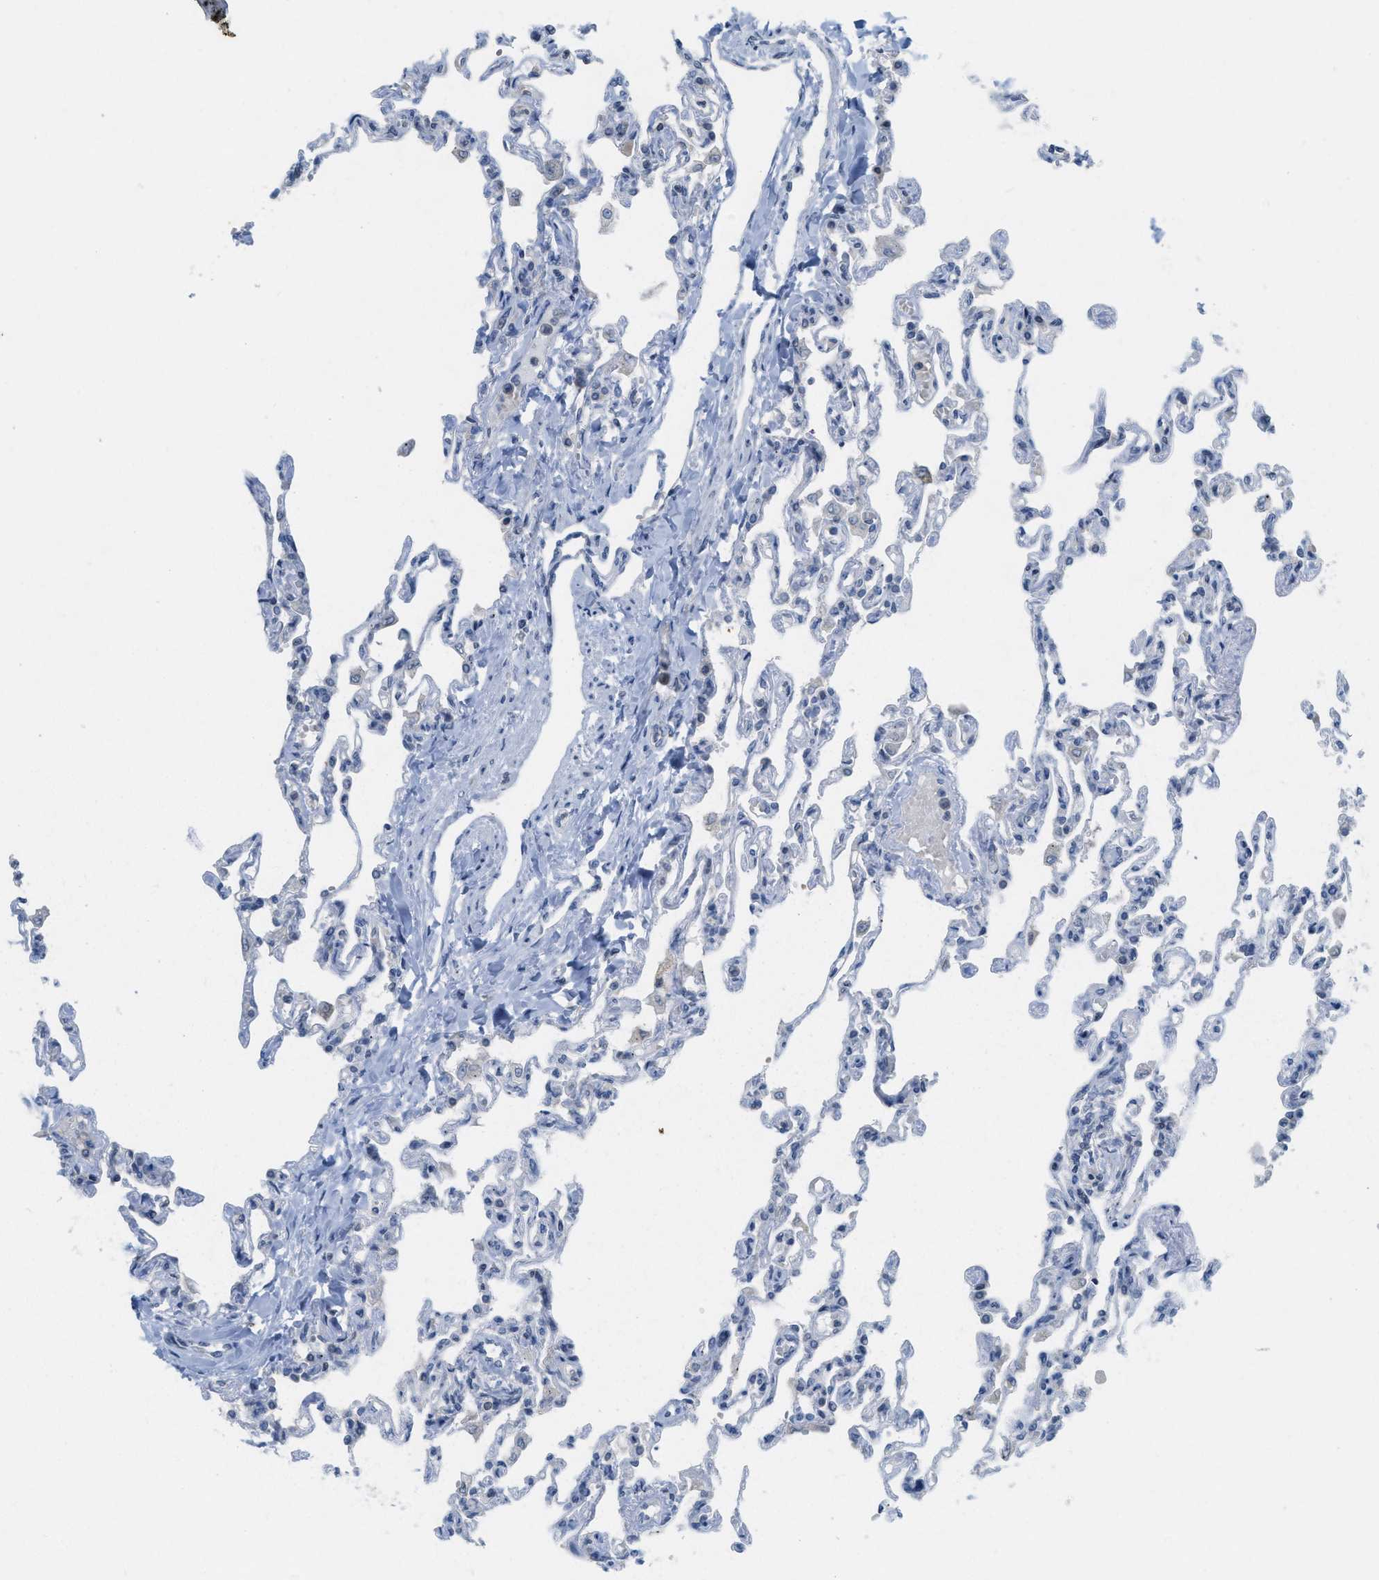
{"staining": {"intensity": "negative", "quantity": "none", "location": "none"}, "tissue": "lung", "cell_type": "Alveolar cells", "image_type": "normal", "snomed": [{"axis": "morphology", "description": "Normal tissue, NOS"}, {"axis": "topography", "description": "Lung"}], "caption": "Alveolar cells show no significant positivity in unremarkable lung. (IHC, brightfield microscopy, high magnification).", "gene": "TXNDC2", "patient": {"sex": "male", "age": 21}}